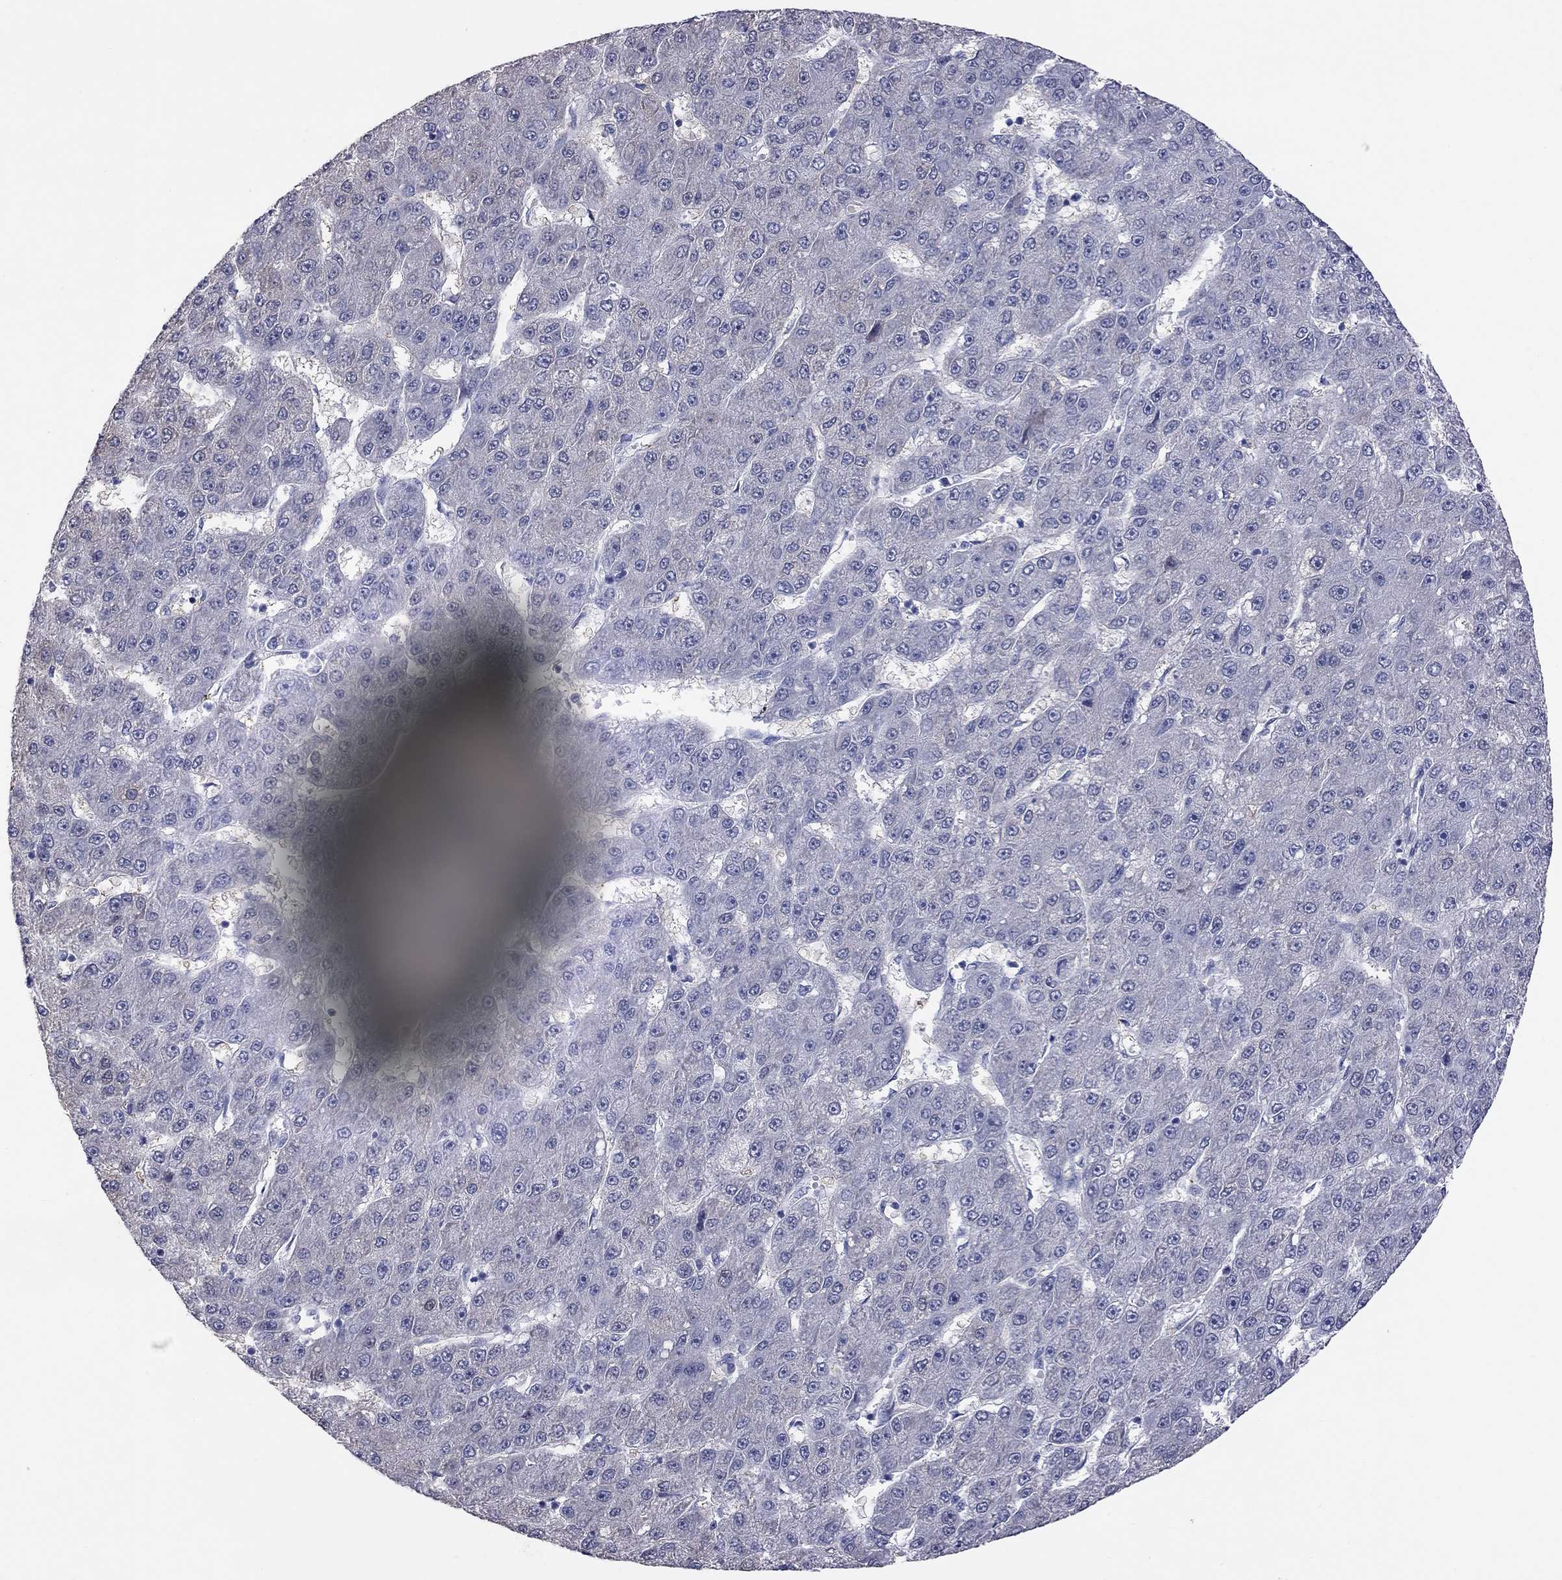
{"staining": {"intensity": "weak", "quantity": "<25%", "location": "cytoplasmic/membranous"}, "tissue": "liver cancer", "cell_type": "Tumor cells", "image_type": "cancer", "snomed": [{"axis": "morphology", "description": "Carcinoma, Hepatocellular, NOS"}, {"axis": "topography", "description": "Liver"}], "caption": "Immunohistochemistry of hepatocellular carcinoma (liver) shows no positivity in tumor cells.", "gene": "HYLS1", "patient": {"sex": "male", "age": 67}}